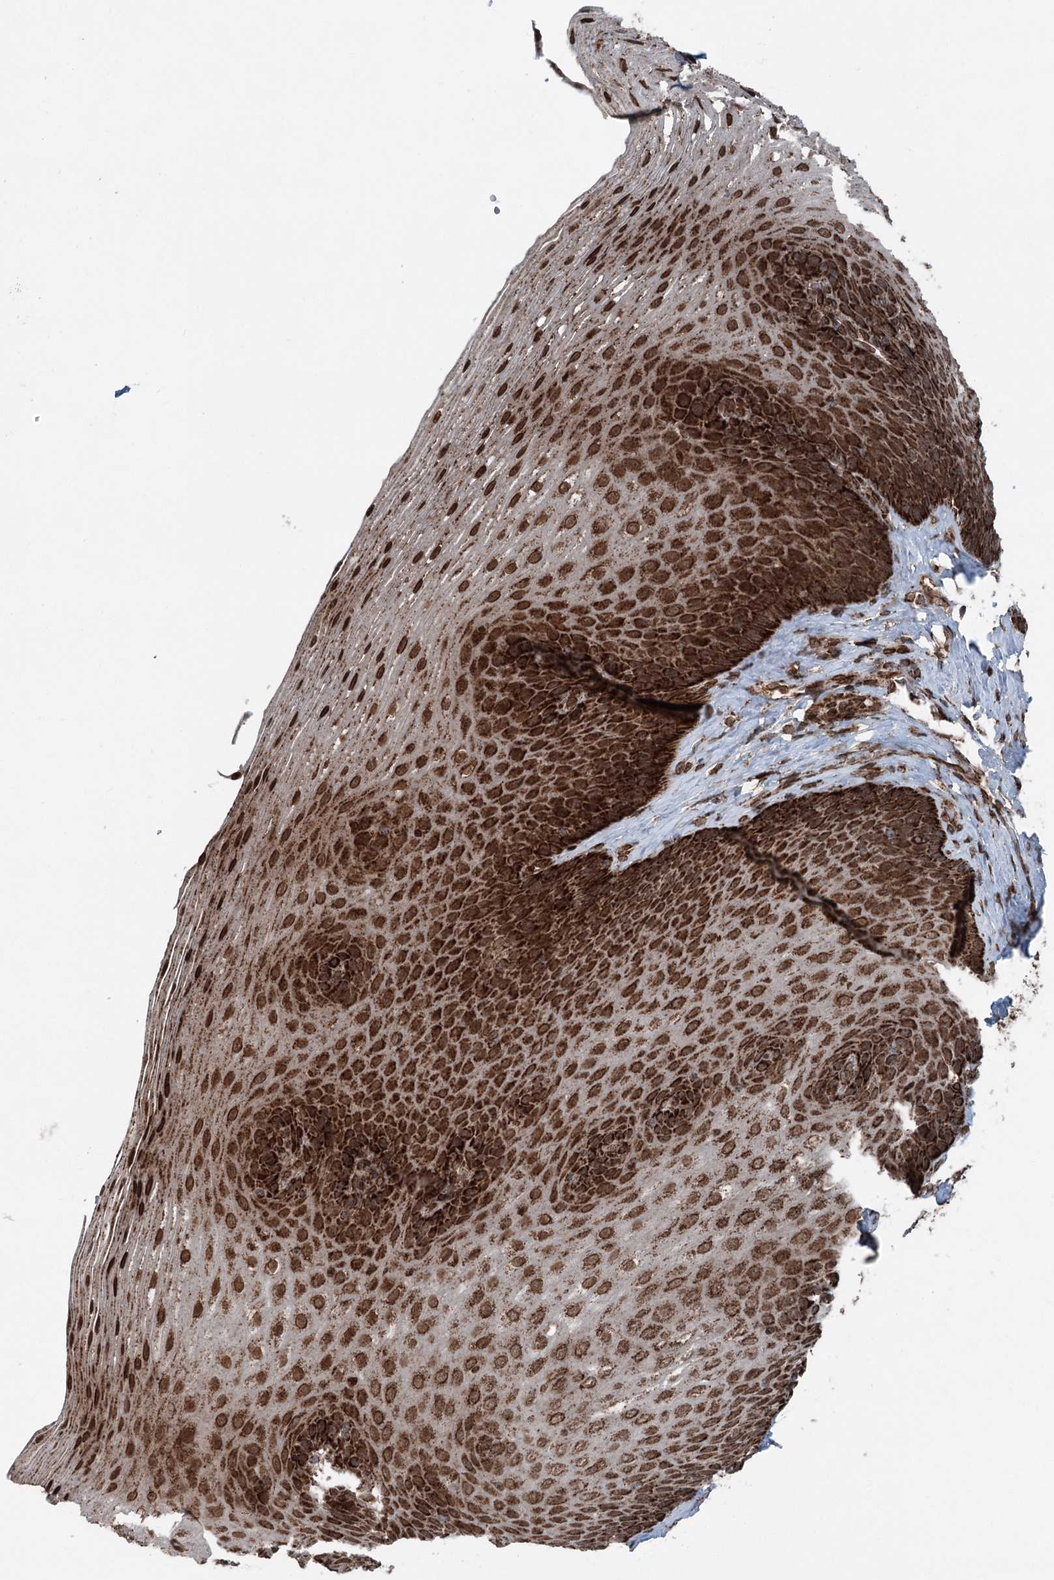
{"staining": {"intensity": "strong", "quantity": ">75%", "location": "cytoplasmic/membranous"}, "tissue": "esophagus", "cell_type": "Squamous epithelial cells", "image_type": "normal", "snomed": [{"axis": "morphology", "description": "Normal tissue, NOS"}, {"axis": "topography", "description": "Esophagus"}], "caption": "Immunohistochemistry (IHC) micrograph of benign esophagus: human esophagus stained using immunohistochemistry (IHC) reveals high levels of strong protein expression localized specifically in the cytoplasmic/membranous of squamous epithelial cells, appearing as a cytoplasmic/membranous brown color.", "gene": "BCKDHA", "patient": {"sex": "female", "age": 66}}